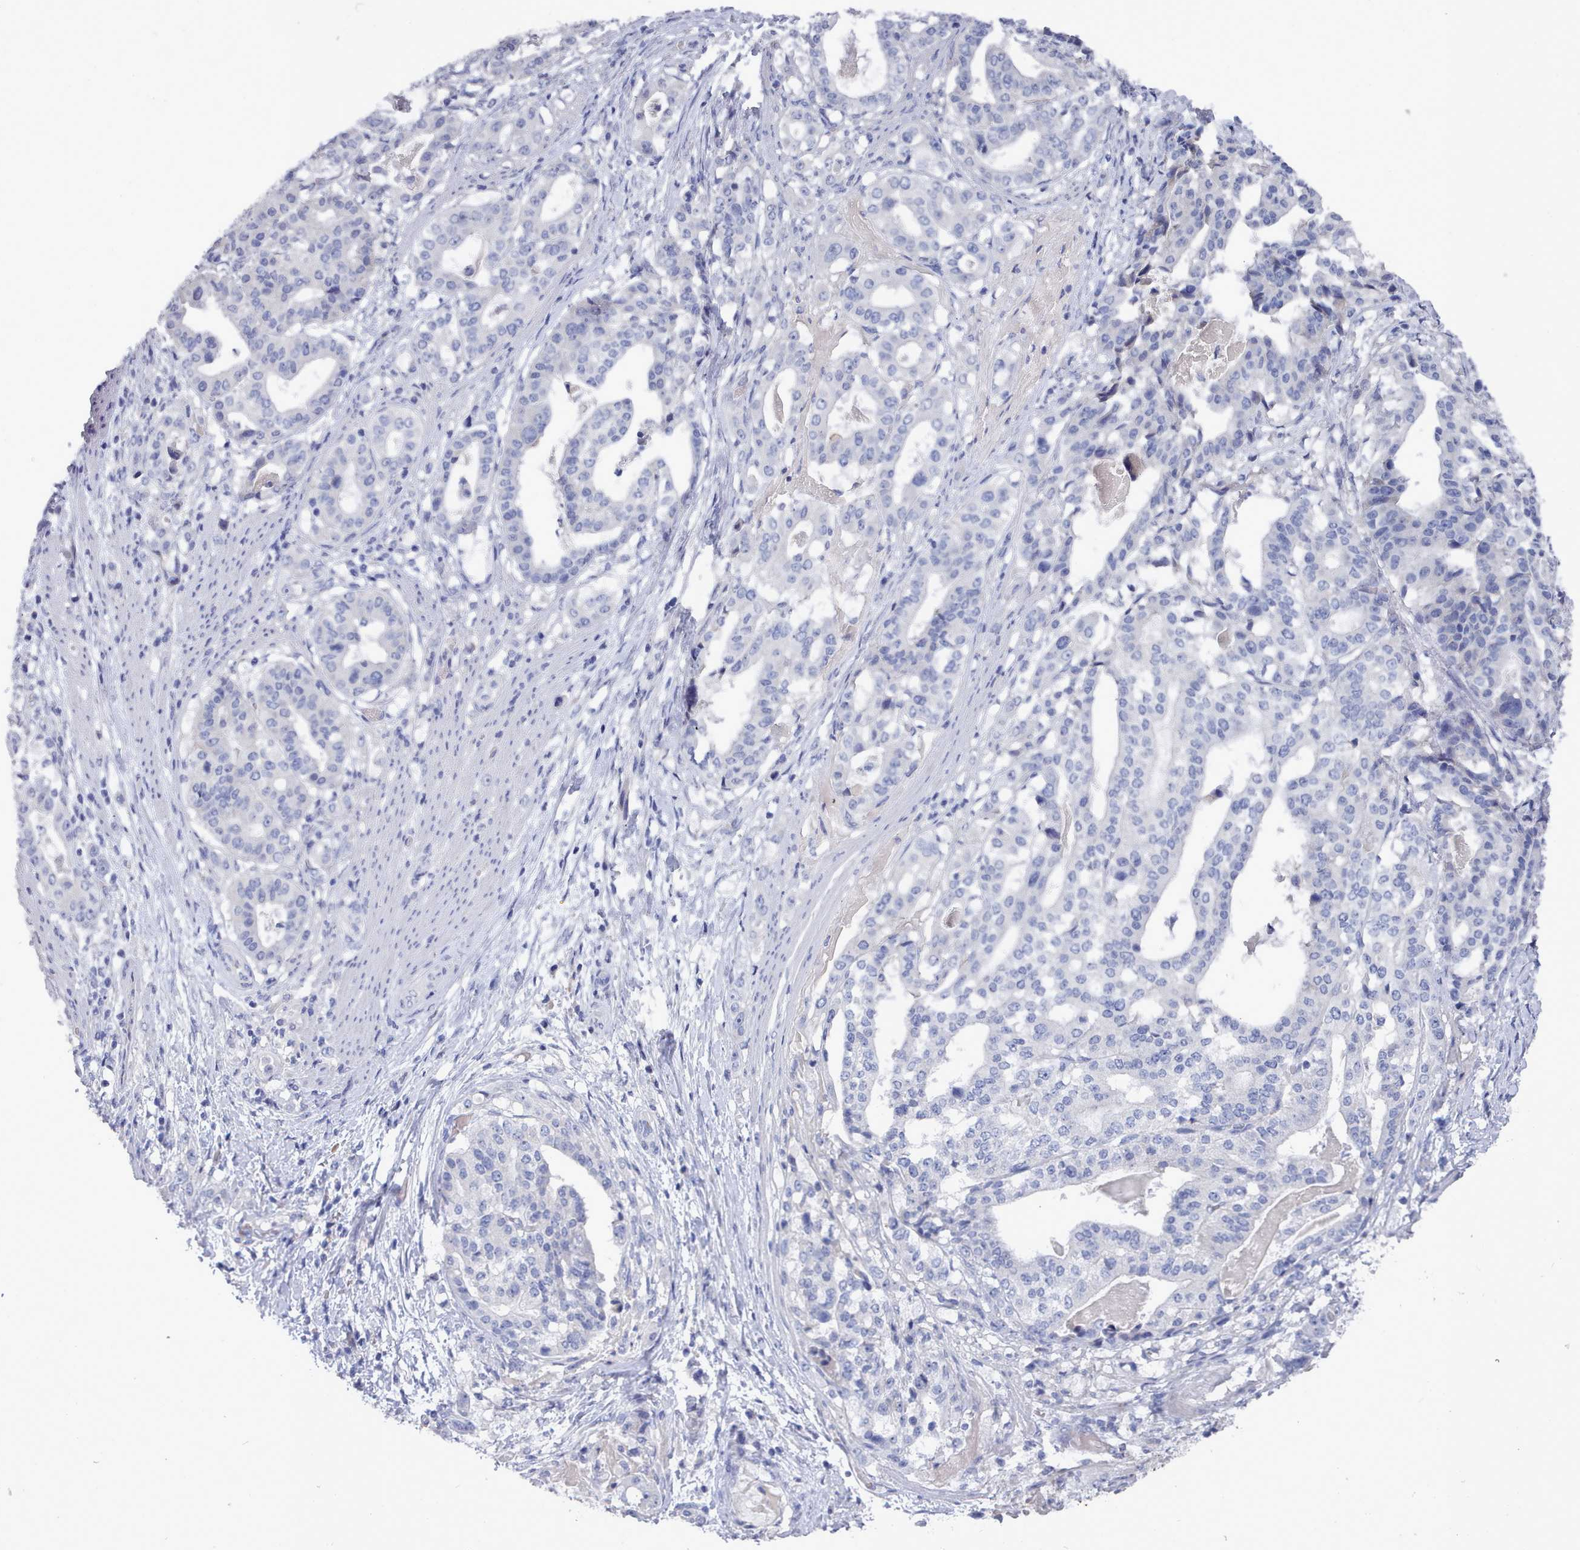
{"staining": {"intensity": "negative", "quantity": "none", "location": "none"}, "tissue": "stomach cancer", "cell_type": "Tumor cells", "image_type": "cancer", "snomed": [{"axis": "morphology", "description": "Adenocarcinoma, NOS"}, {"axis": "topography", "description": "Stomach"}], "caption": "Tumor cells are negative for brown protein staining in stomach cancer.", "gene": "ACAD11", "patient": {"sex": "male", "age": 48}}